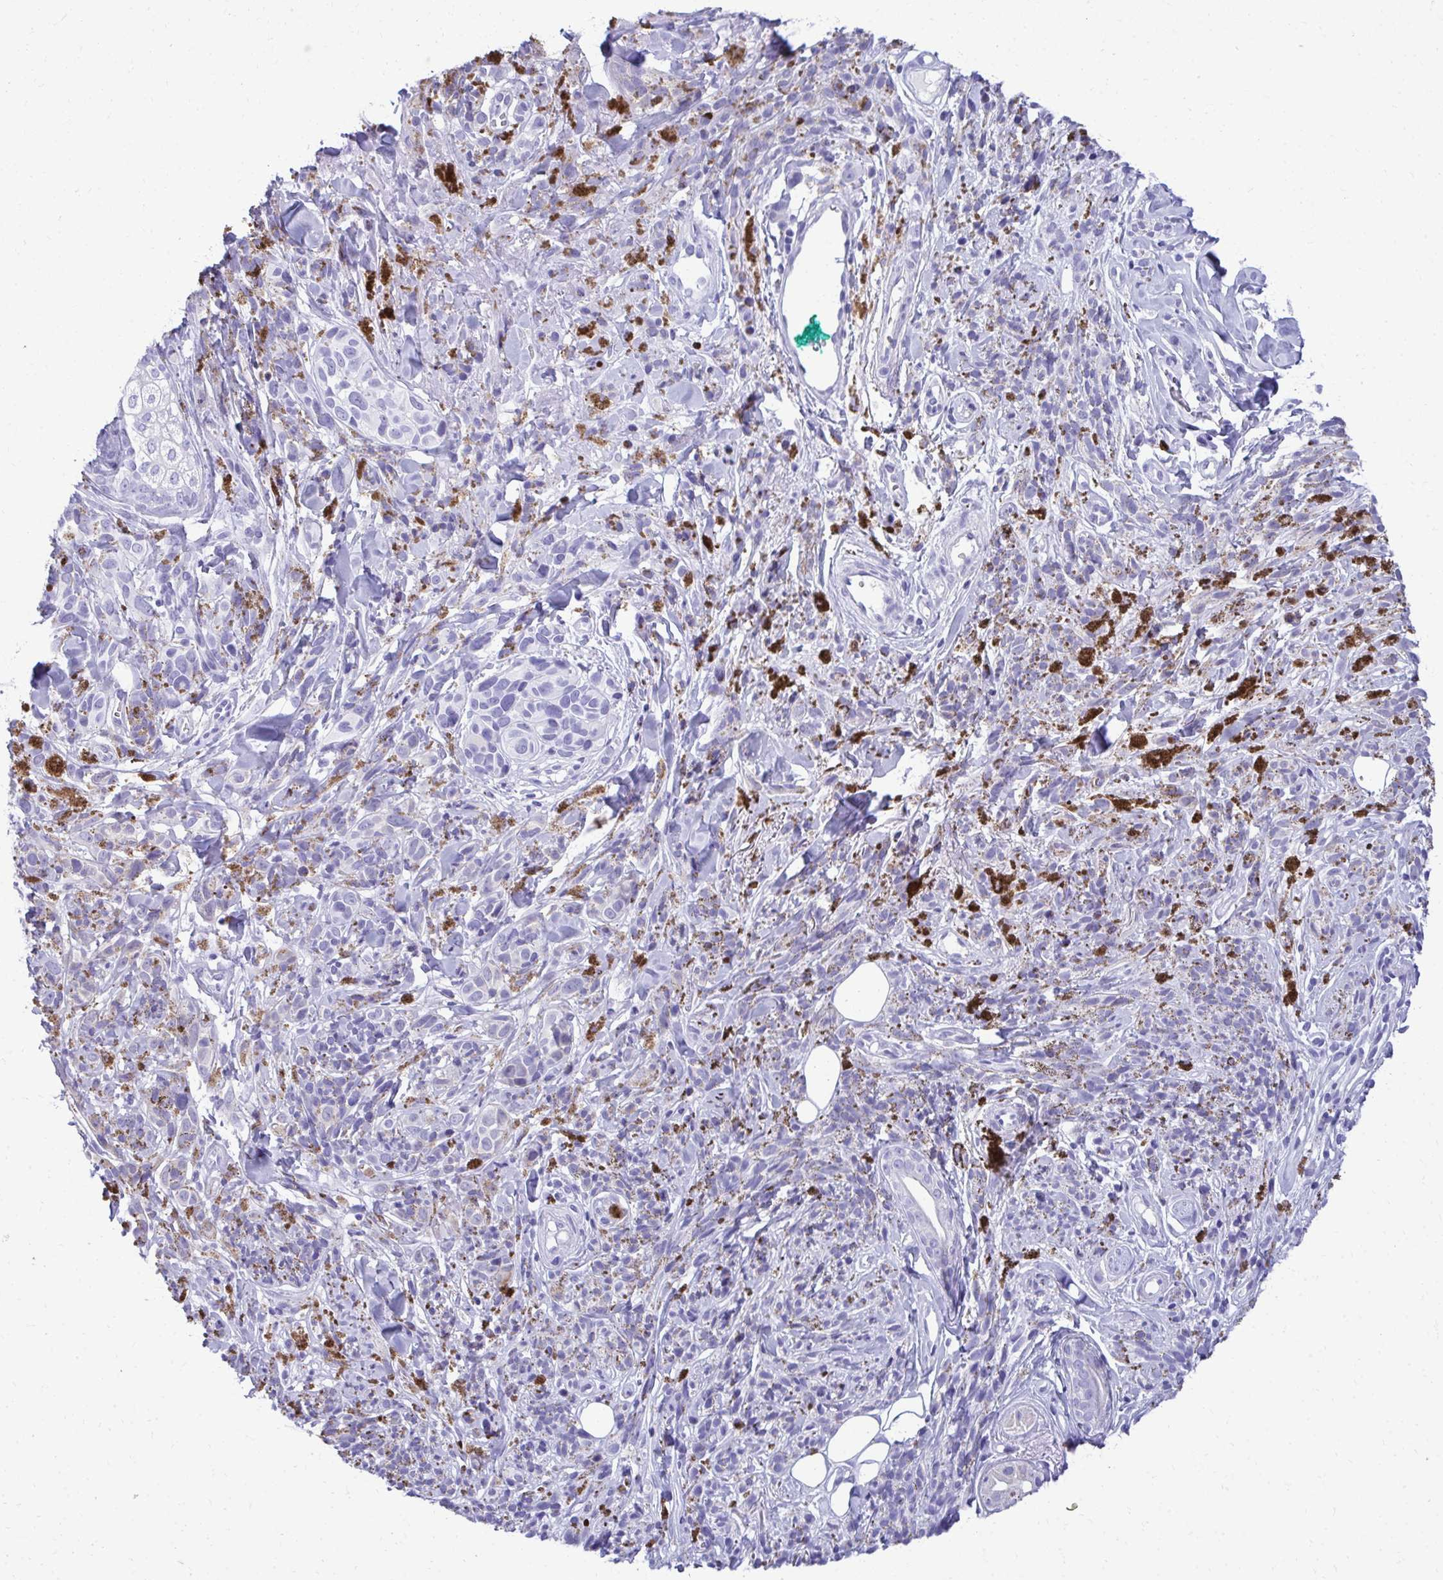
{"staining": {"intensity": "negative", "quantity": "none", "location": "none"}, "tissue": "melanoma", "cell_type": "Tumor cells", "image_type": "cancer", "snomed": [{"axis": "morphology", "description": "Malignant melanoma, NOS"}, {"axis": "topography", "description": "Skin"}], "caption": "This is an immunohistochemistry image of malignant melanoma. There is no positivity in tumor cells.", "gene": "AIG1", "patient": {"sex": "male", "age": 85}}